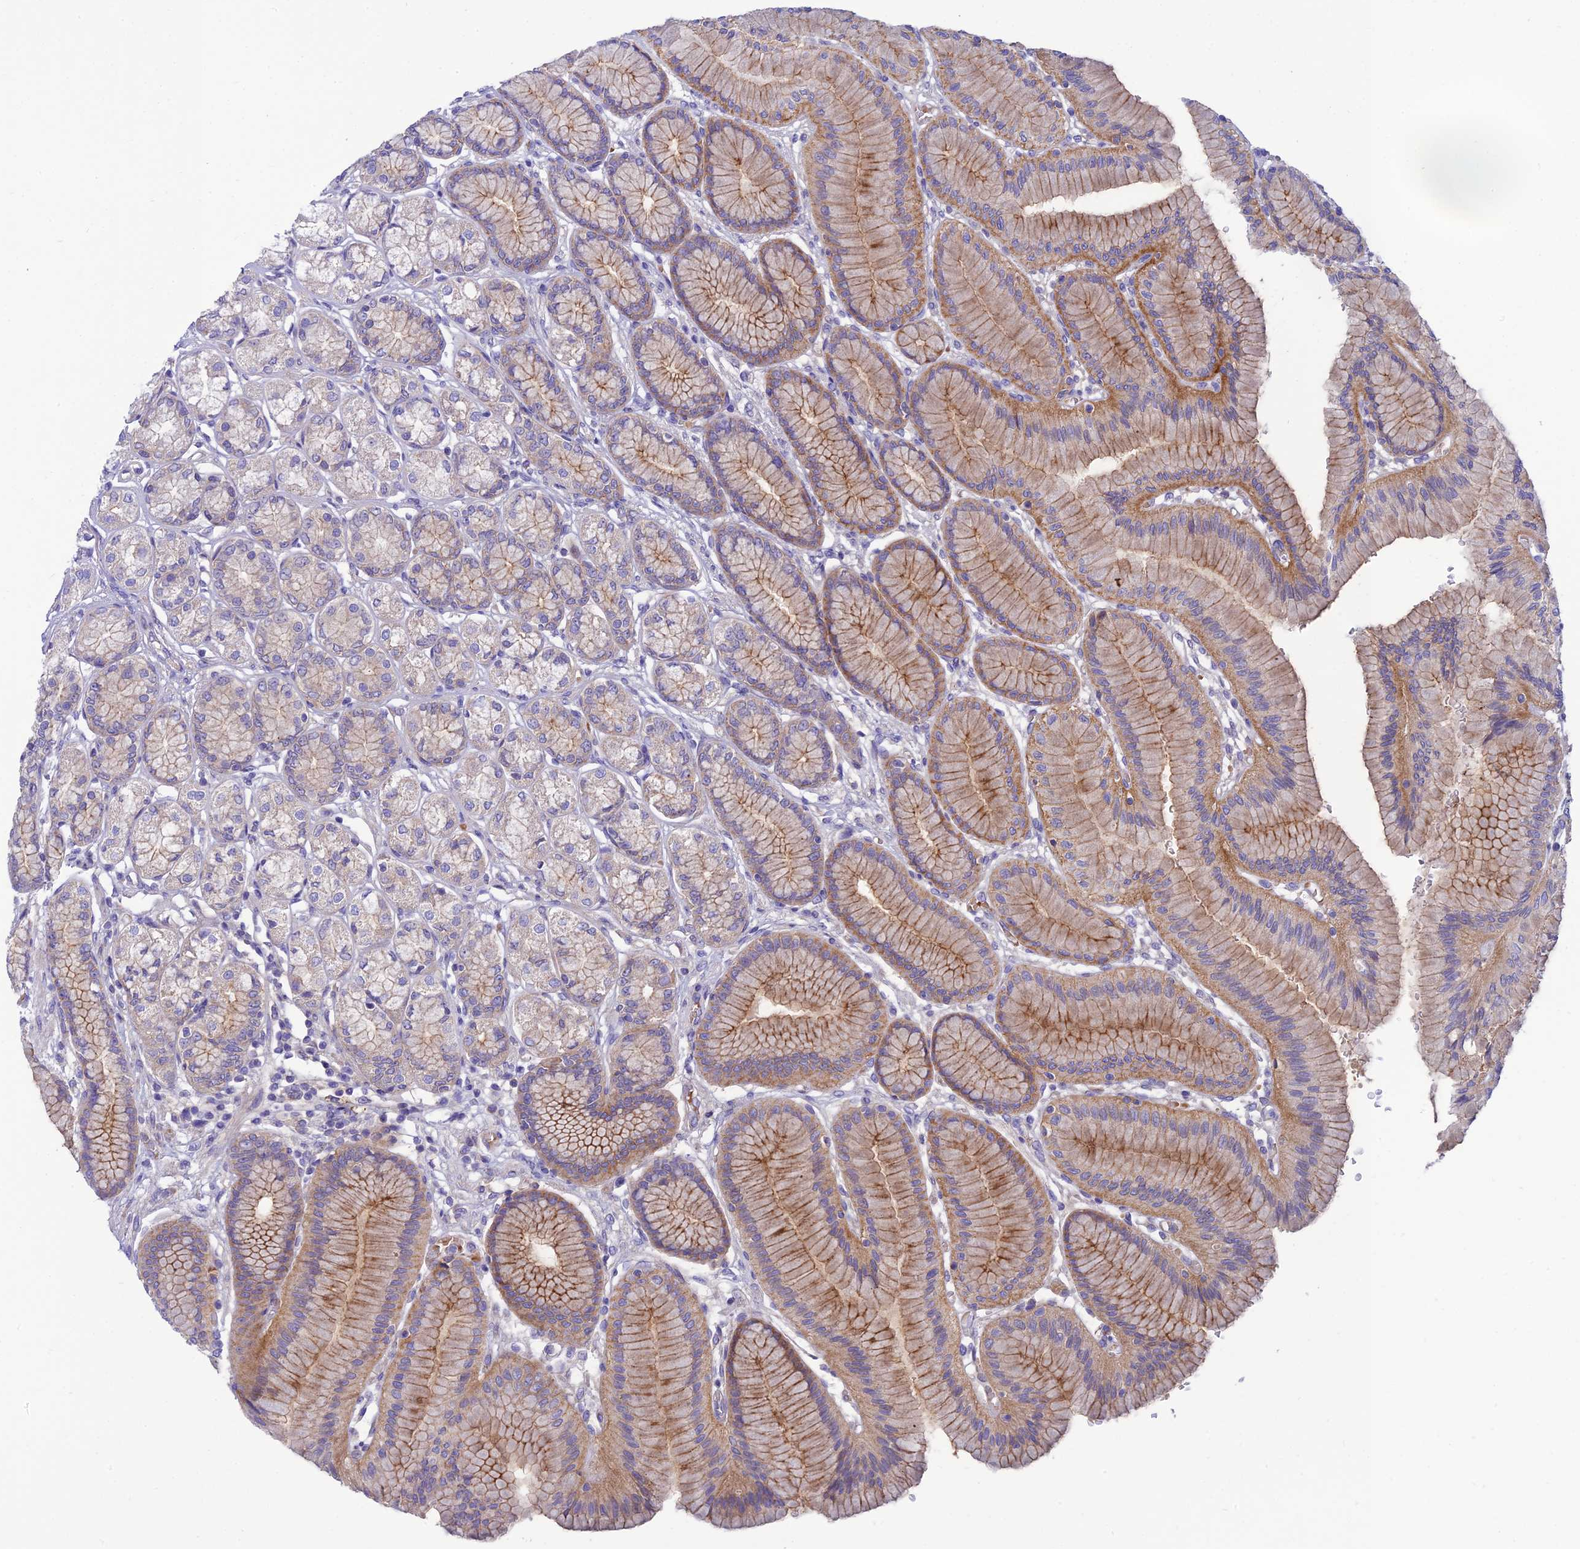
{"staining": {"intensity": "moderate", "quantity": "25%-75%", "location": "cytoplasmic/membranous"}, "tissue": "stomach", "cell_type": "Glandular cells", "image_type": "normal", "snomed": [{"axis": "morphology", "description": "Normal tissue, NOS"}, {"axis": "morphology", "description": "Adenocarcinoma, NOS"}, {"axis": "morphology", "description": "Adenocarcinoma, High grade"}, {"axis": "topography", "description": "Stomach, upper"}, {"axis": "topography", "description": "Stomach"}], "caption": "Immunohistochemical staining of unremarkable stomach reveals 25%-75% levels of moderate cytoplasmic/membranous protein positivity in about 25%-75% of glandular cells. (DAB = brown stain, brightfield microscopy at high magnification).", "gene": "CCDC157", "patient": {"sex": "female", "age": 65}}